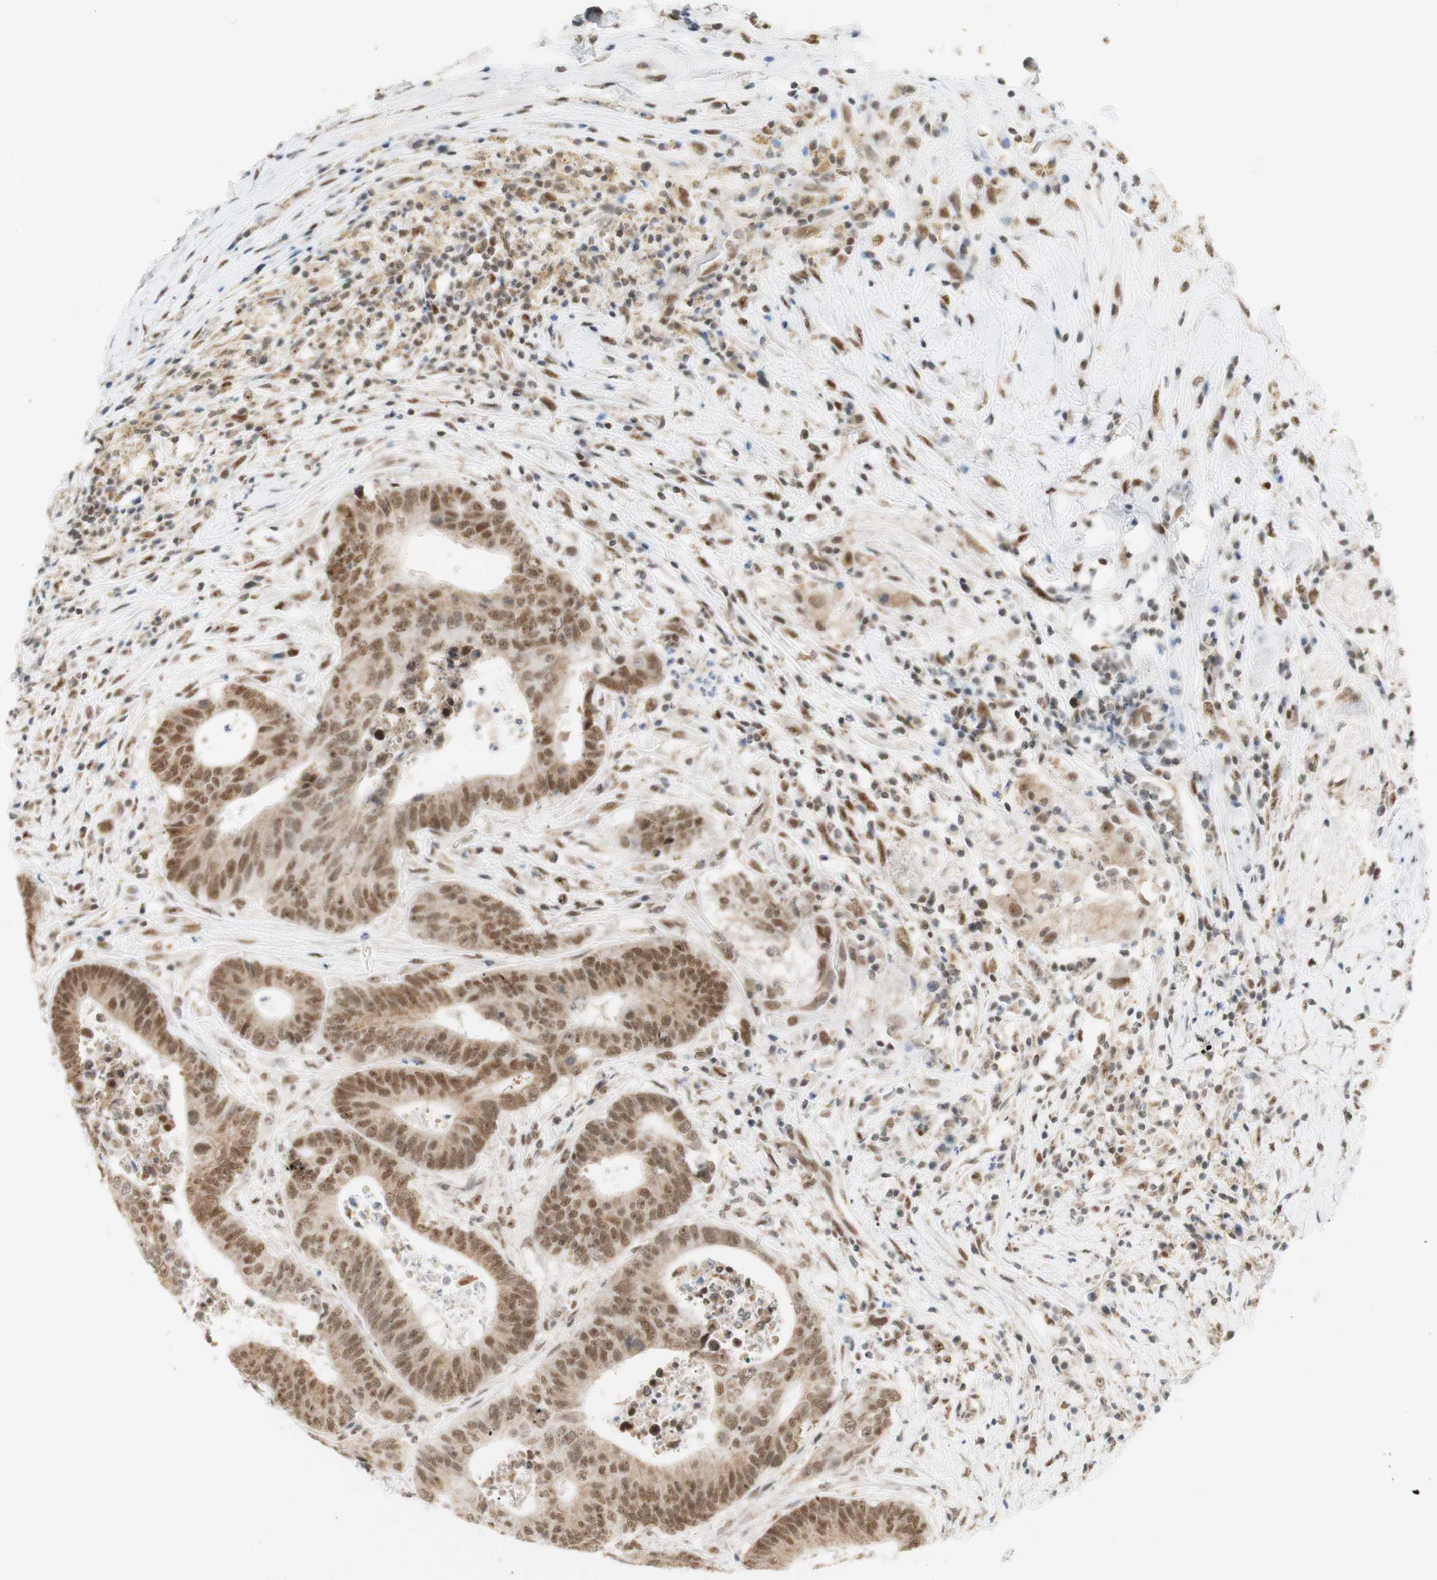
{"staining": {"intensity": "moderate", "quantity": ">75%", "location": "nuclear"}, "tissue": "colorectal cancer", "cell_type": "Tumor cells", "image_type": "cancer", "snomed": [{"axis": "morphology", "description": "Adenocarcinoma, NOS"}, {"axis": "topography", "description": "Rectum"}], "caption": "Adenocarcinoma (colorectal) was stained to show a protein in brown. There is medium levels of moderate nuclear staining in about >75% of tumor cells.", "gene": "ZNF782", "patient": {"sex": "male", "age": 72}}